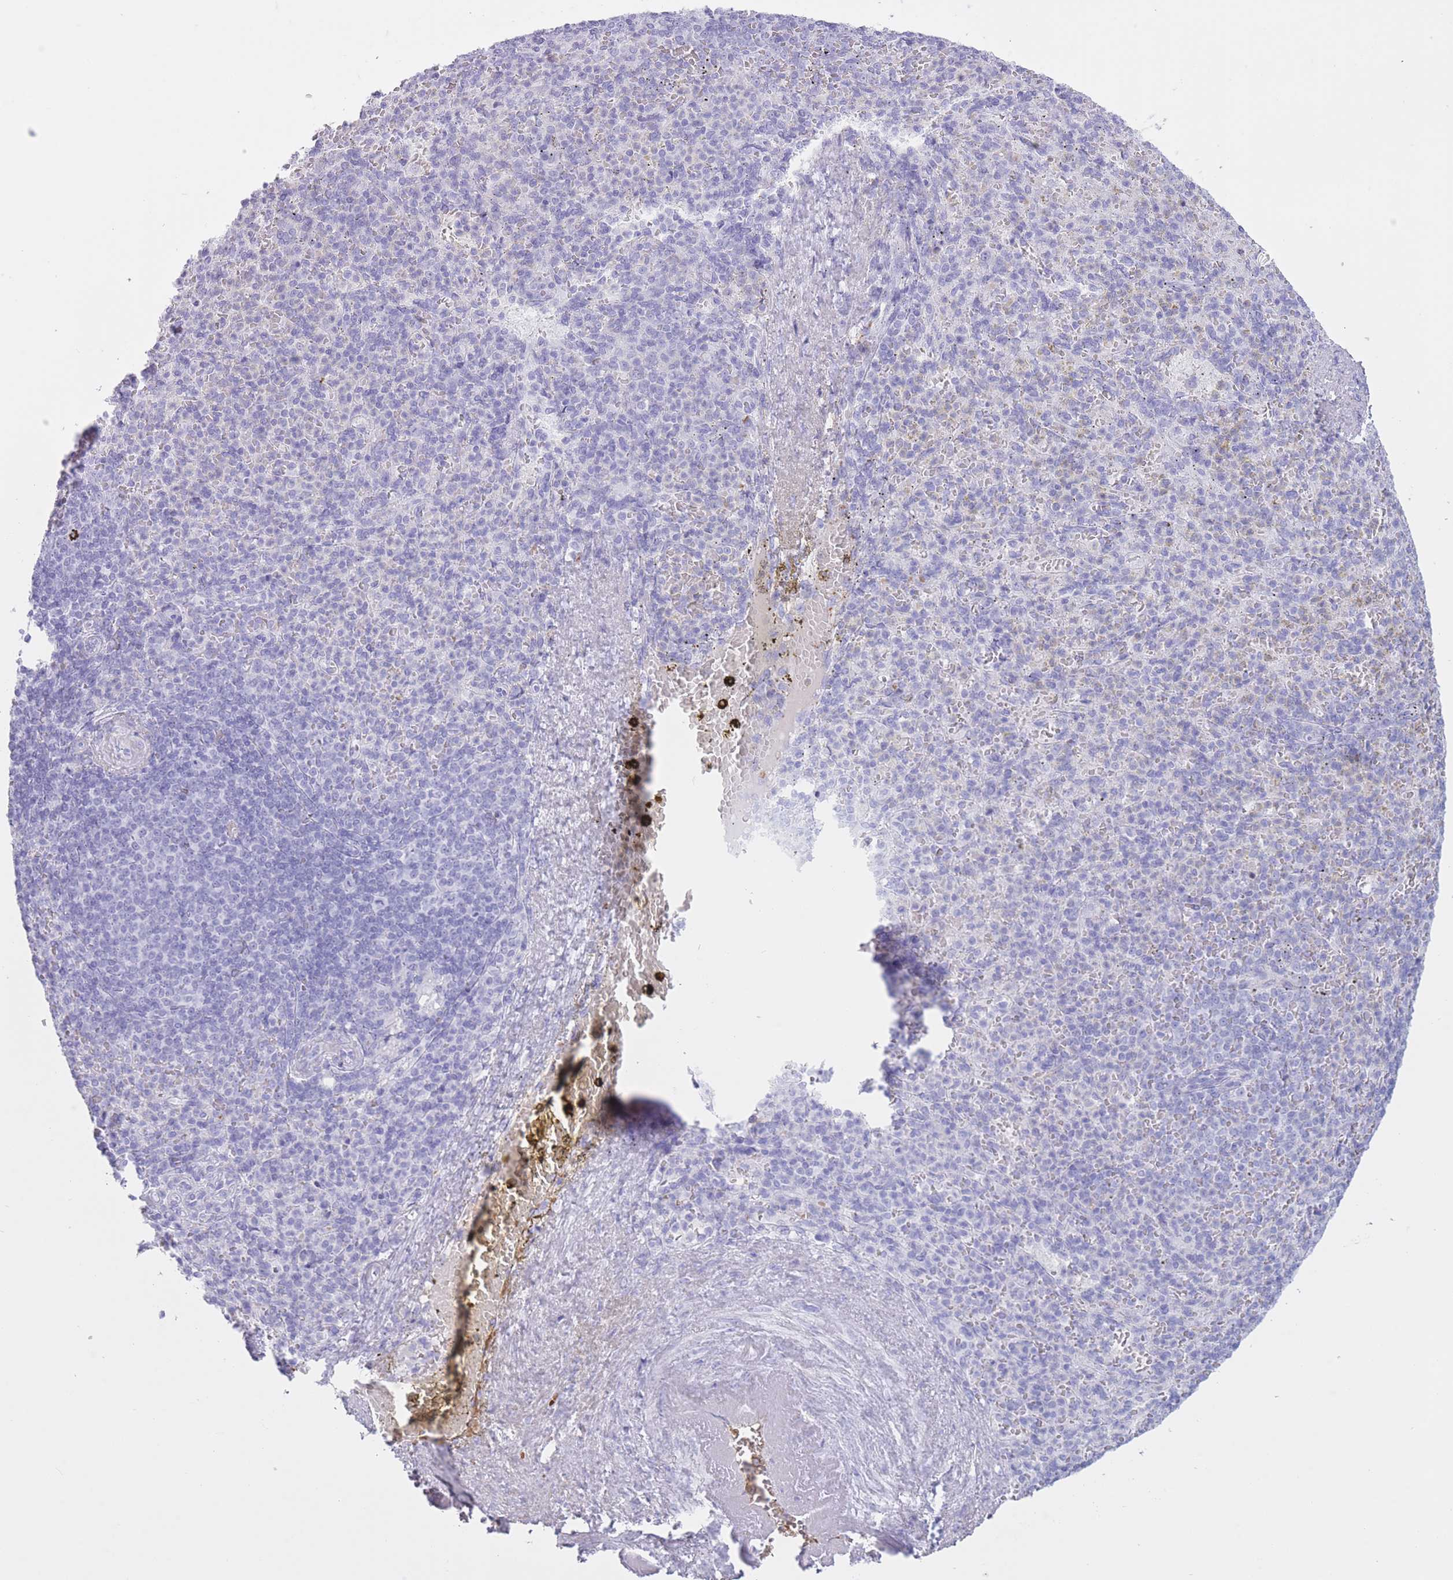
{"staining": {"intensity": "negative", "quantity": "none", "location": "none"}, "tissue": "spleen", "cell_type": "Cells in red pulp", "image_type": "normal", "snomed": [{"axis": "morphology", "description": "Normal tissue, NOS"}, {"axis": "topography", "description": "Spleen"}], "caption": "Immunohistochemical staining of benign human spleen displays no significant expression in cells in red pulp.", "gene": "AP3S1", "patient": {"sex": "female", "age": 74}}